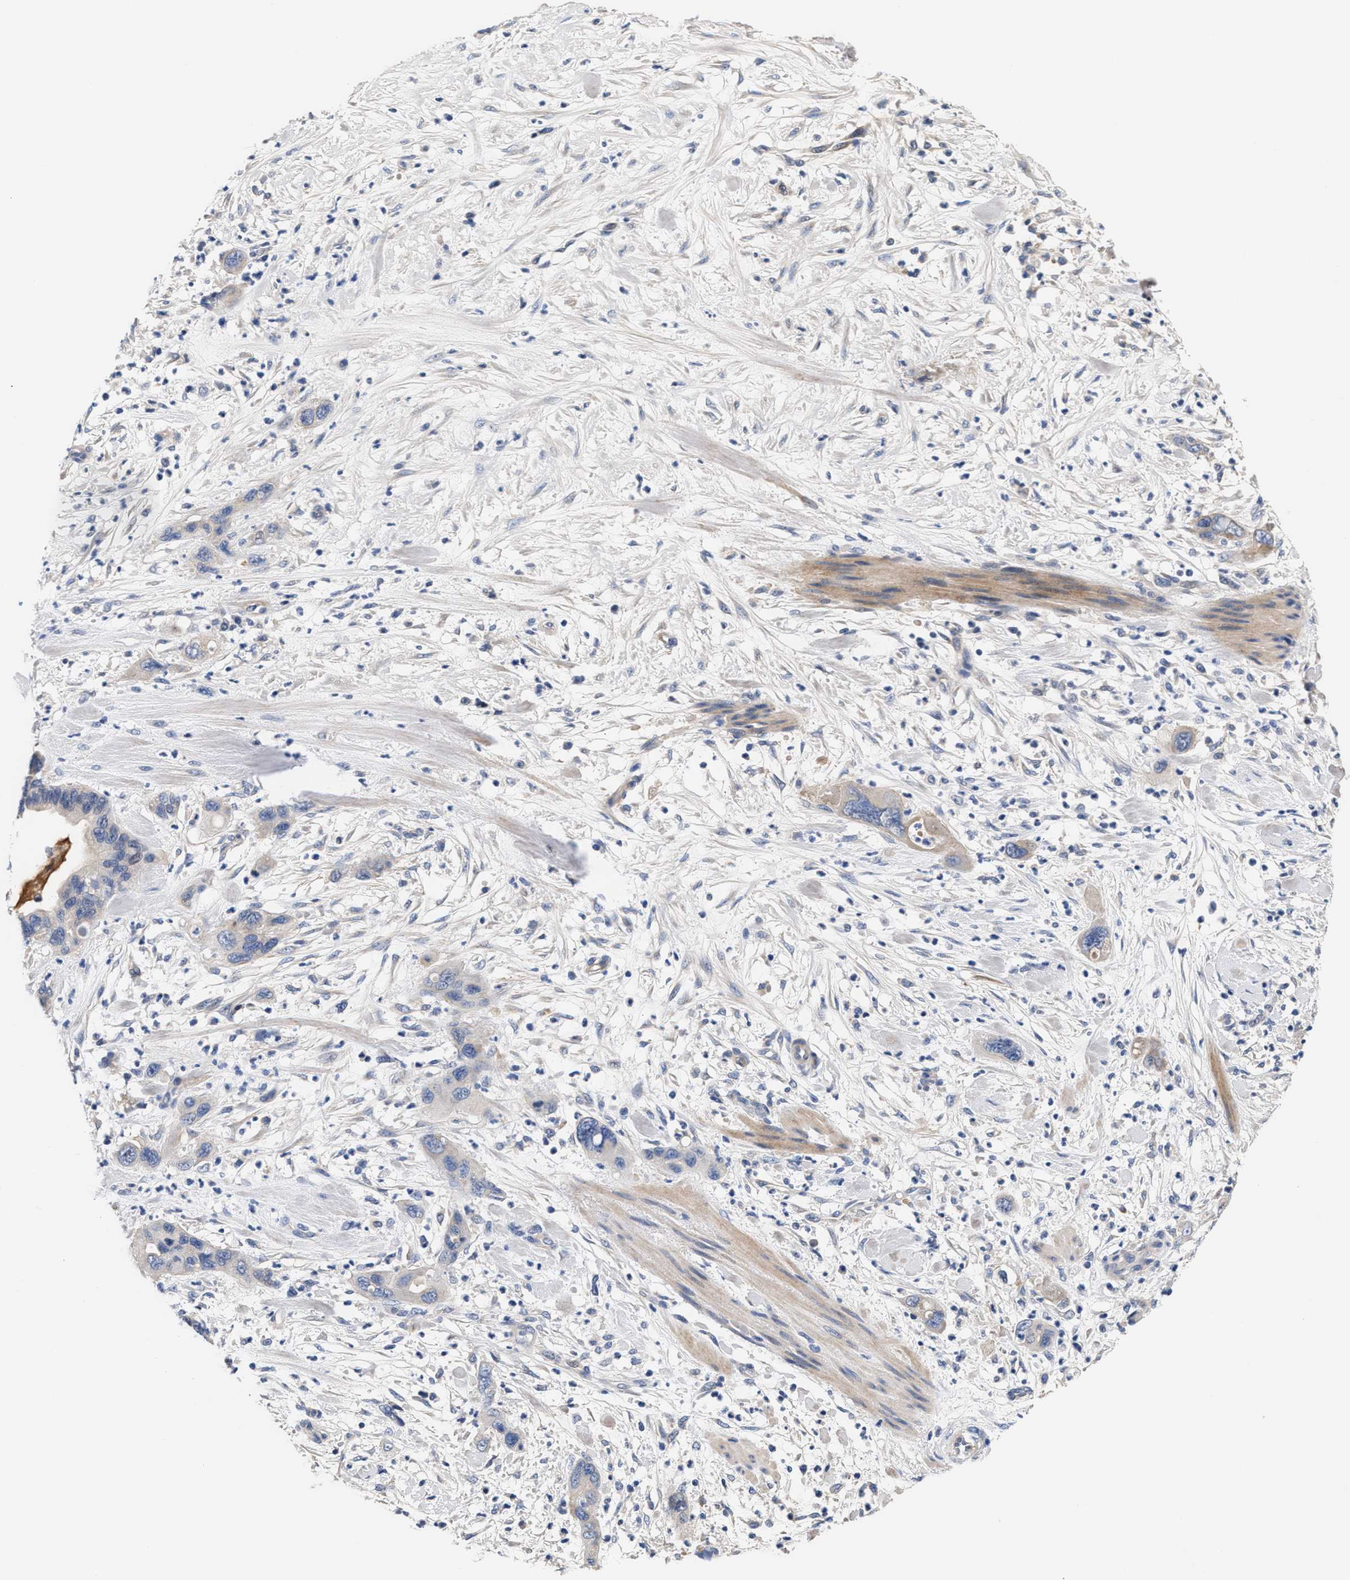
{"staining": {"intensity": "negative", "quantity": "none", "location": "none"}, "tissue": "pancreatic cancer", "cell_type": "Tumor cells", "image_type": "cancer", "snomed": [{"axis": "morphology", "description": "Adenocarcinoma, NOS"}, {"axis": "topography", "description": "Pancreas"}], "caption": "This is an immunohistochemistry photomicrograph of pancreatic cancer (adenocarcinoma). There is no staining in tumor cells.", "gene": "ACTL7B", "patient": {"sex": "female", "age": 71}}